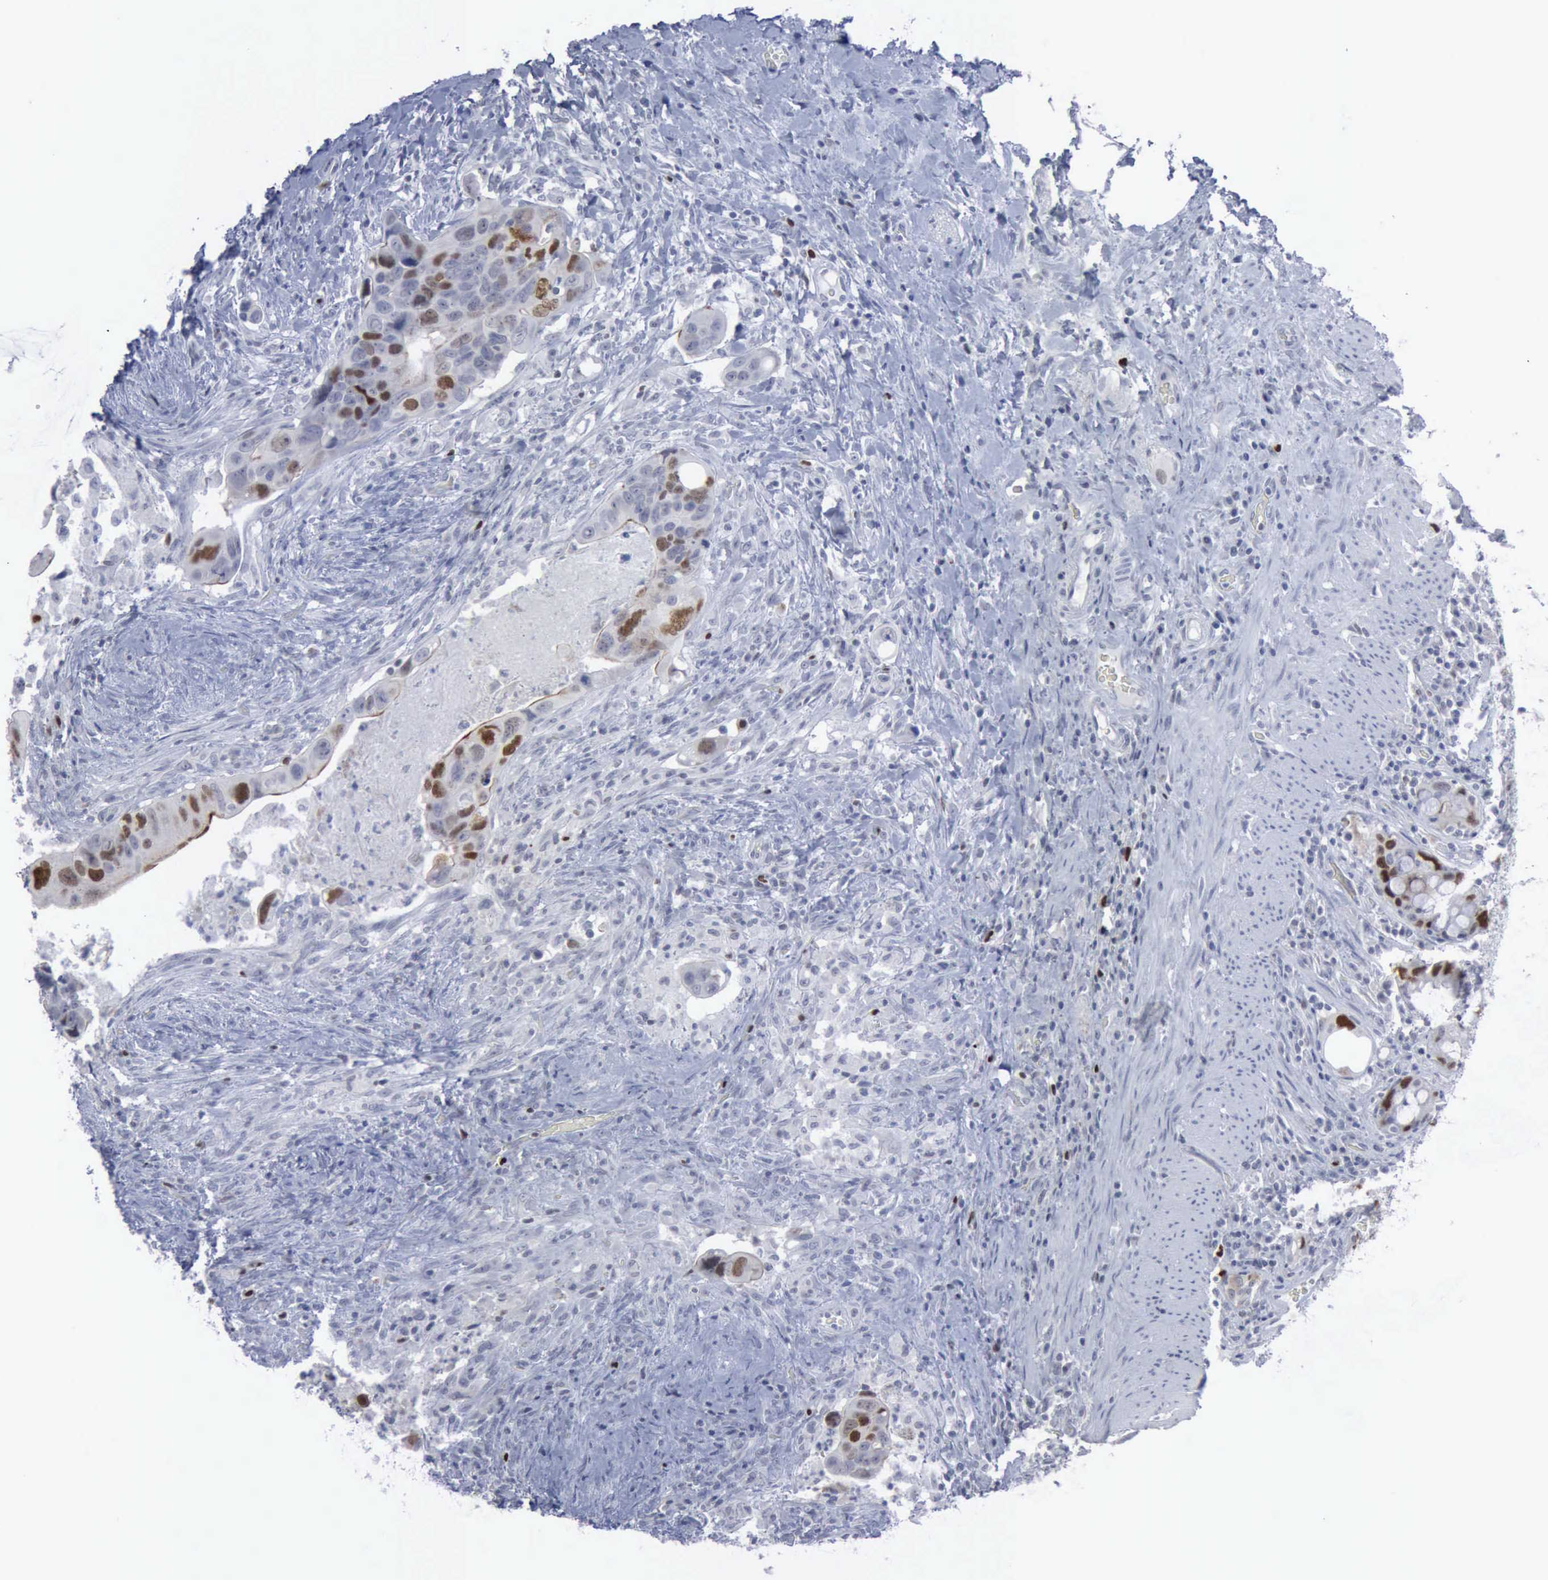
{"staining": {"intensity": "strong", "quantity": "<25%", "location": "nuclear"}, "tissue": "colorectal cancer", "cell_type": "Tumor cells", "image_type": "cancer", "snomed": [{"axis": "morphology", "description": "Adenocarcinoma, NOS"}, {"axis": "topography", "description": "Rectum"}], "caption": "The photomicrograph shows staining of colorectal cancer, revealing strong nuclear protein expression (brown color) within tumor cells. Nuclei are stained in blue.", "gene": "MCM5", "patient": {"sex": "male", "age": 53}}